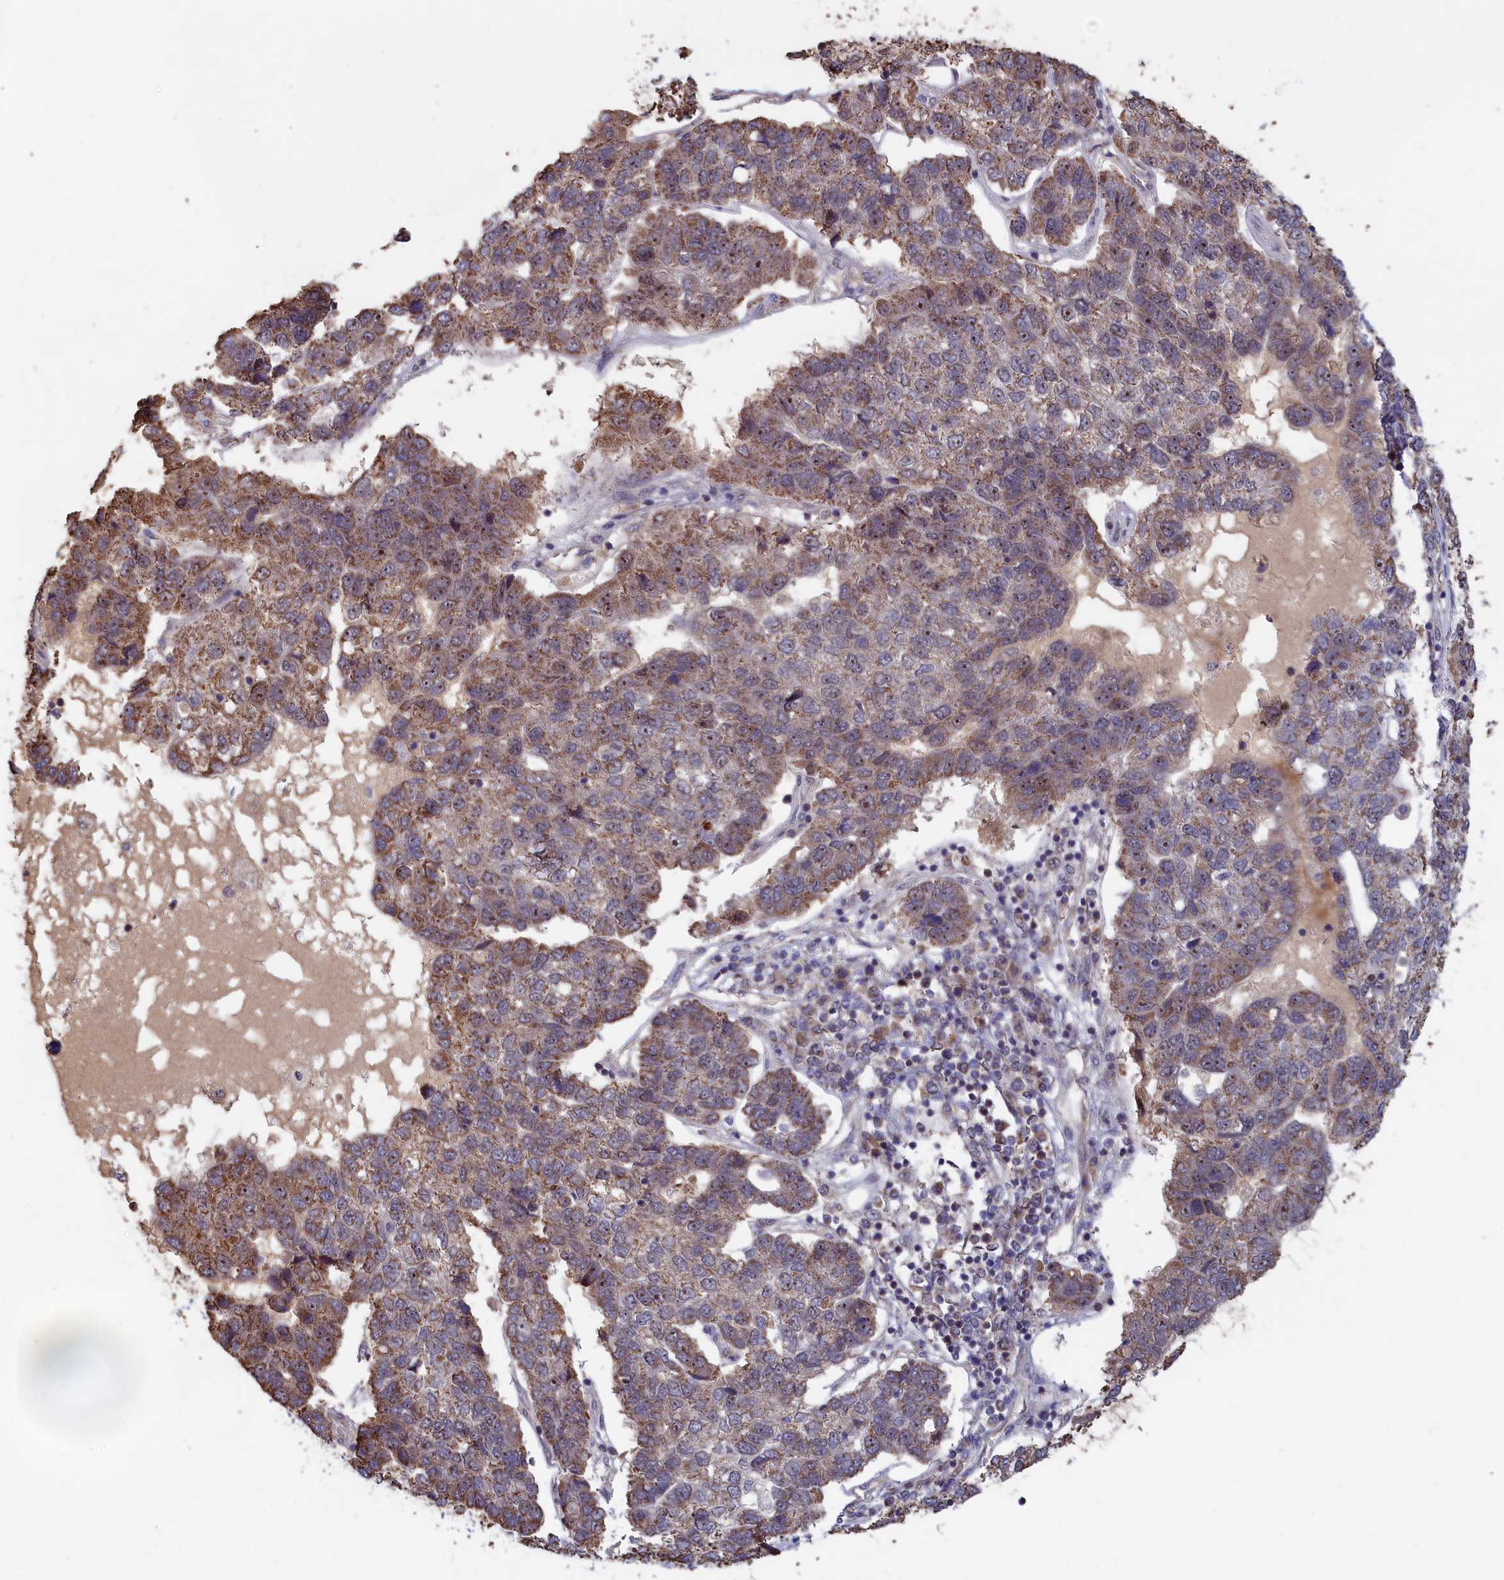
{"staining": {"intensity": "moderate", "quantity": "25%-75%", "location": "cytoplasmic/membranous,nuclear"}, "tissue": "pancreatic cancer", "cell_type": "Tumor cells", "image_type": "cancer", "snomed": [{"axis": "morphology", "description": "Adenocarcinoma, NOS"}, {"axis": "topography", "description": "Pancreas"}], "caption": "Pancreatic cancer (adenocarcinoma) stained with a protein marker exhibits moderate staining in tumor cells.", "gene": "ZNF816", "patient": {"sex": "female", "age": 61}}